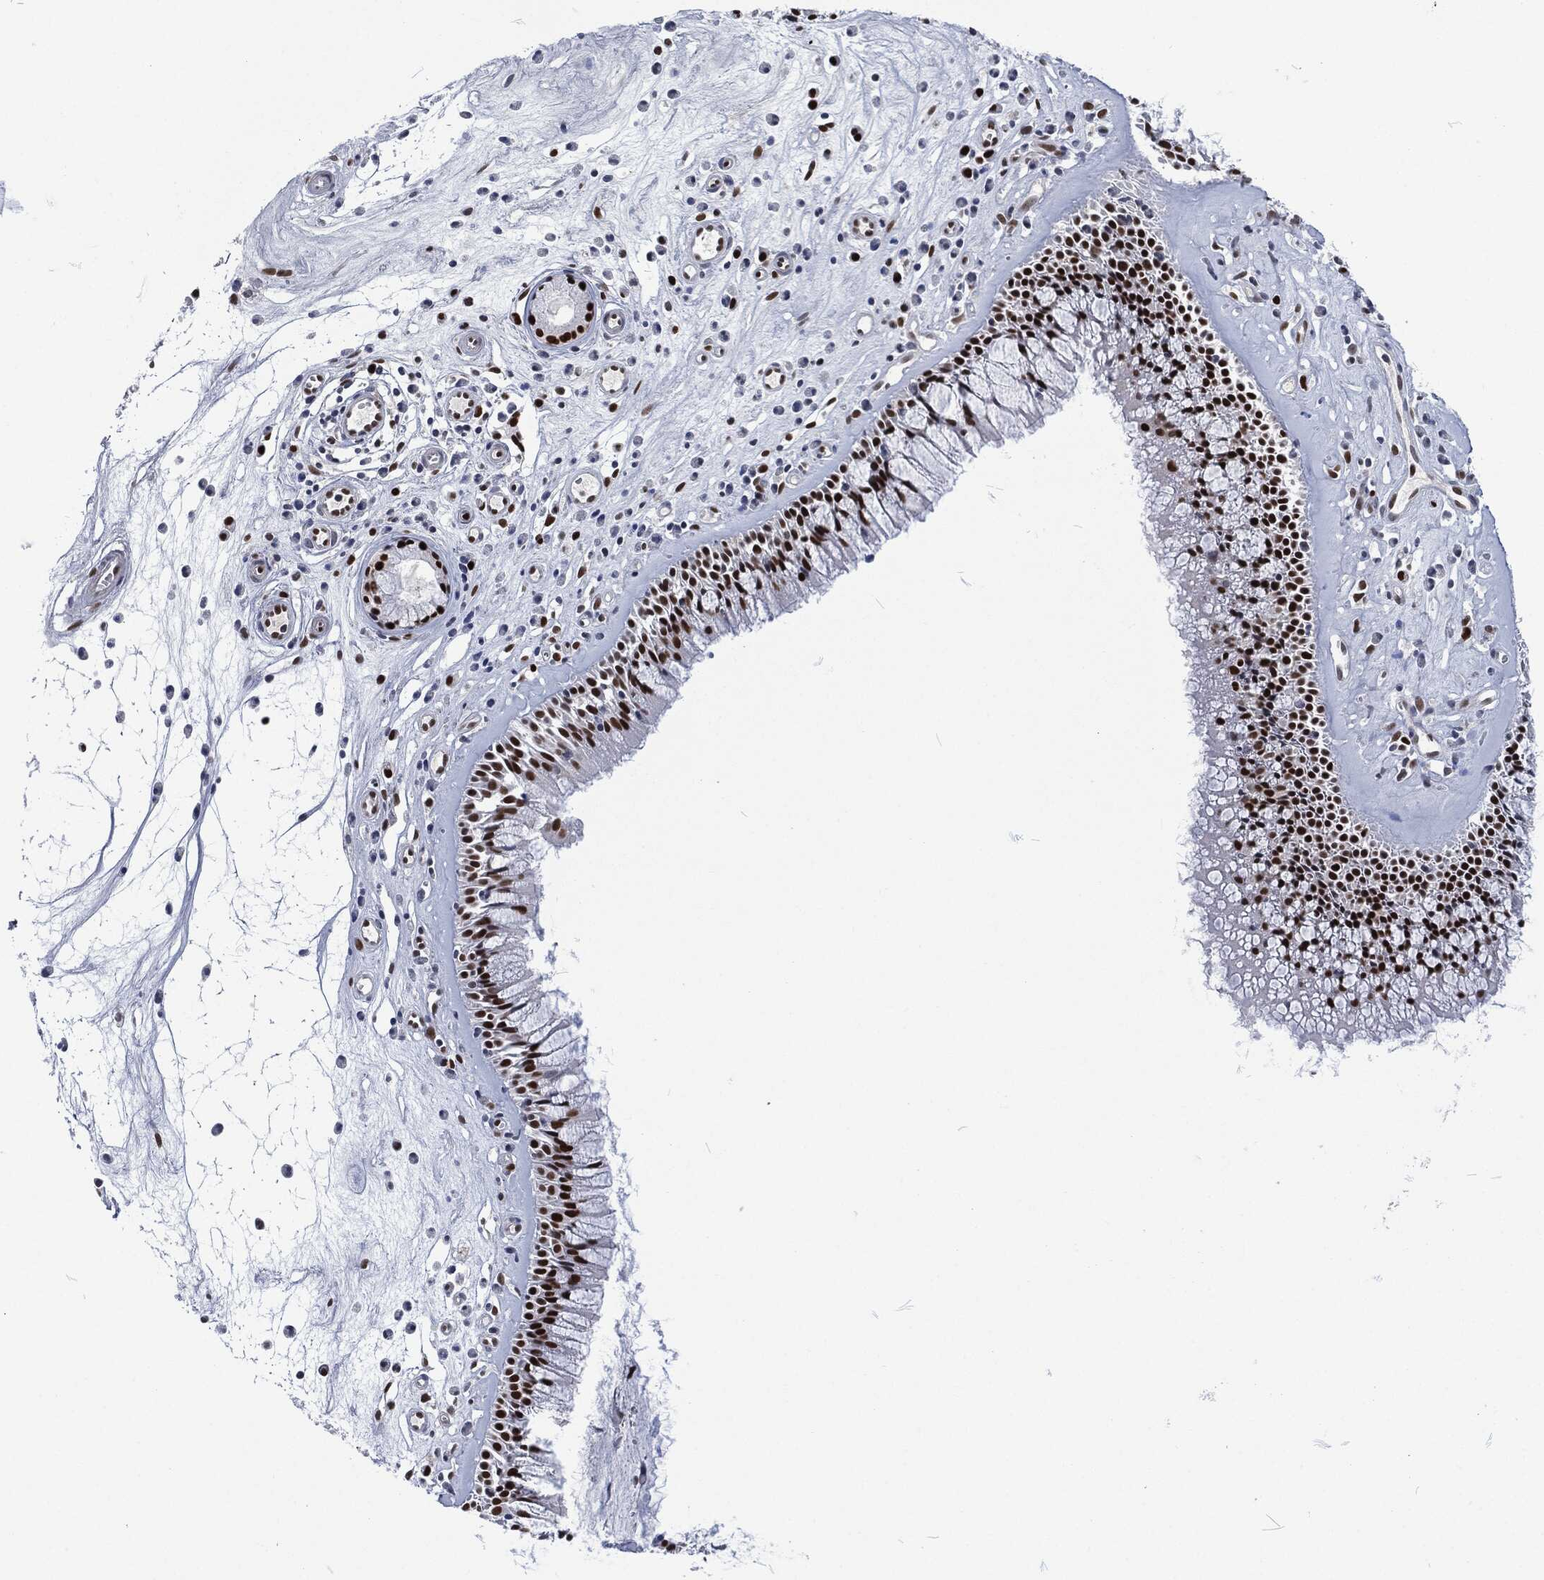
{"staining": {"intensity": "strong", "quantity": ">75%", "location": "nuclear"}, "tissue": "nasopharynx", "cell_type": "Respiratory epithelial cells", "image_type": "normal", "snomed": [{"axis": "morphology", "description": "Normal tissue, NOS"}, {"axis": "topography", "description": "Nasopharynx"}], "caption": "Brown immunohistochemical staining in benign nasopharynx reveals strong nuclear expression in approximately >75% of respiratory epithelial cells. (DAB (3,3'-diaminobenzidine) IHC with brightfield microscopy, high magnification).", "gene": "DCPS", "patient": {"sex": "male", "age": 57}}